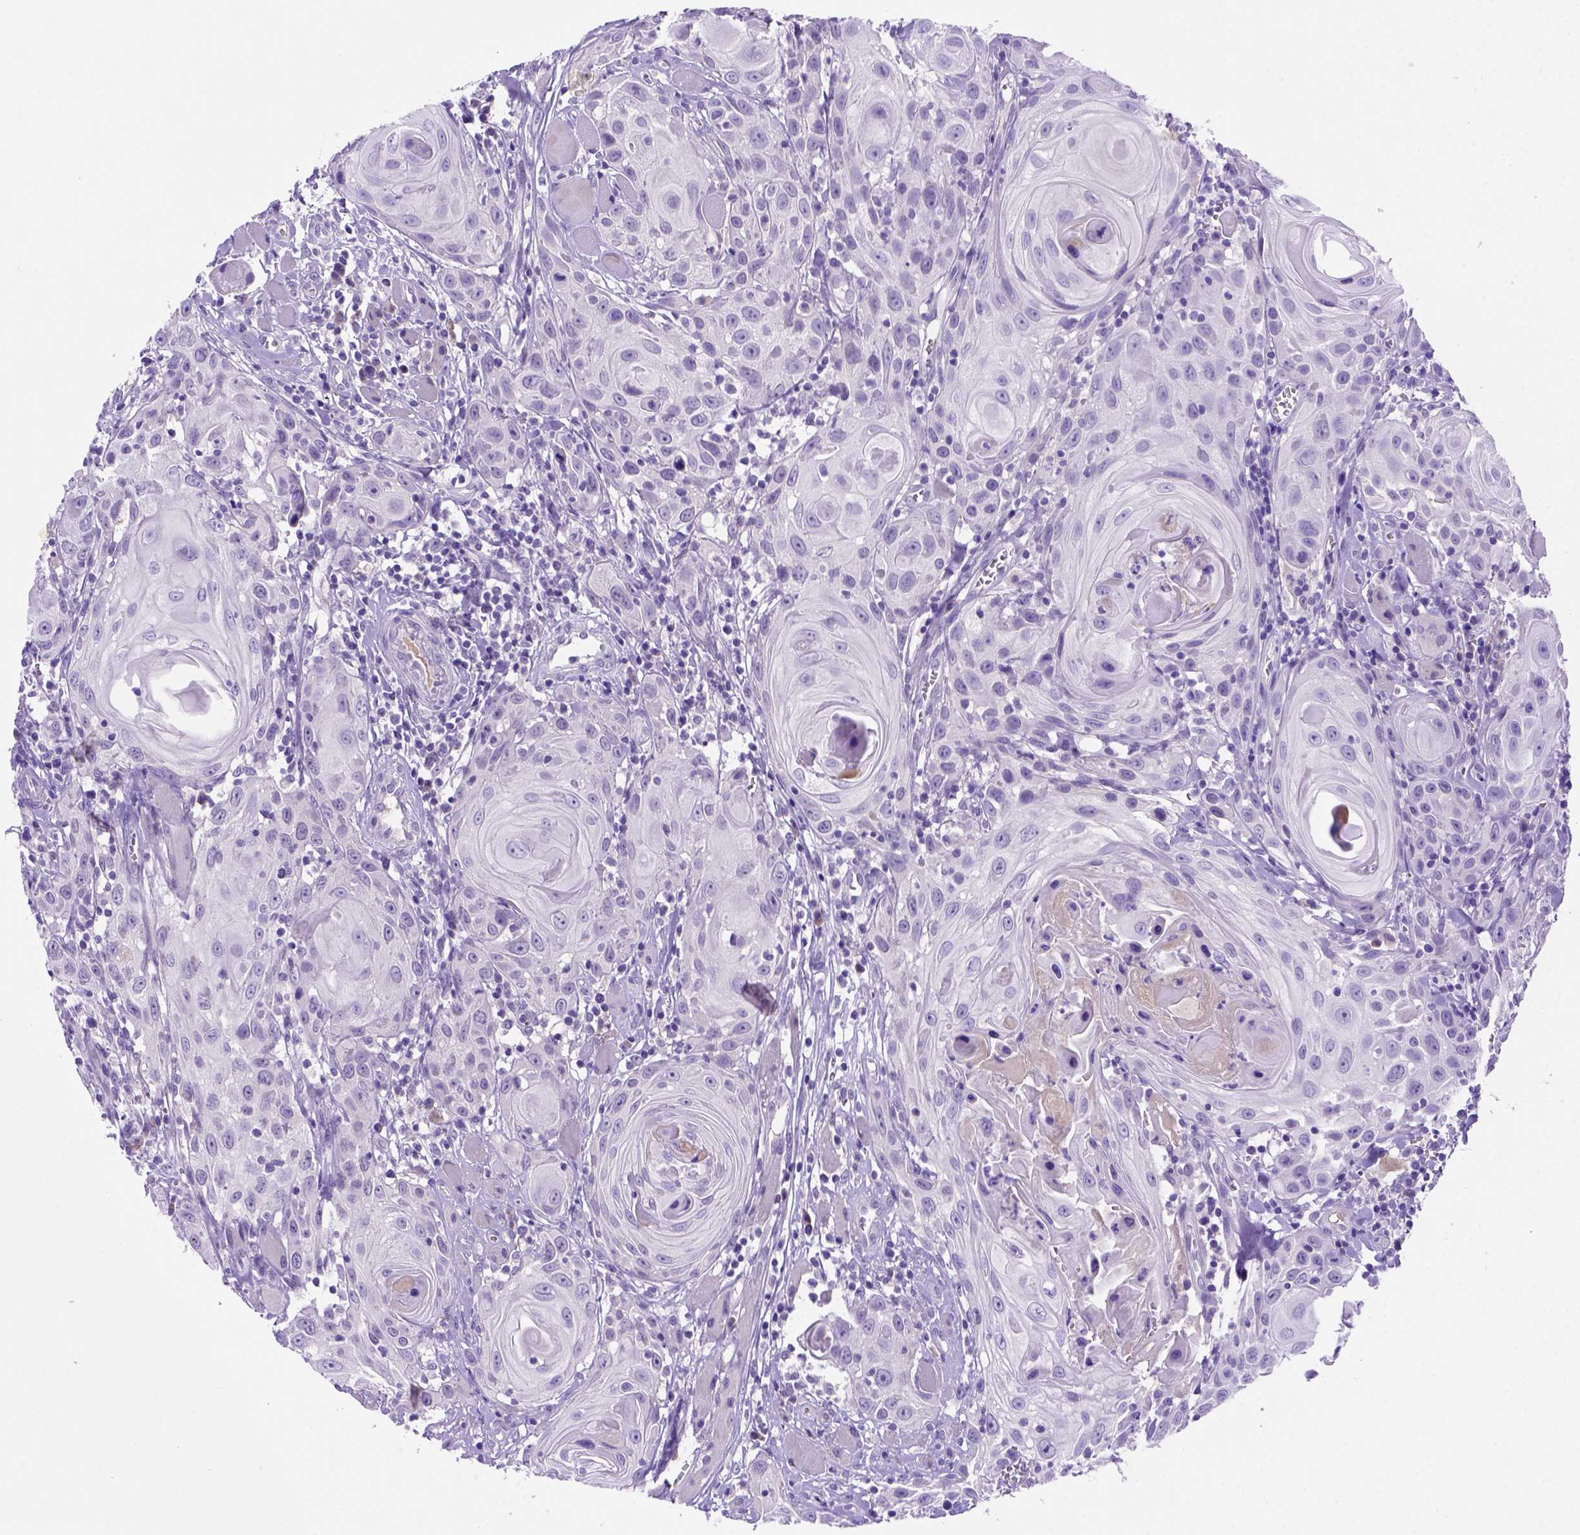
{"staining": {"intensity": "negative", "quantity": "none", "location": "none"}, "tissue": "head and neck cancer", "cell_type": "Tumor cells", "image_type": "cancer", "snomed": [{"axis": "morphology", "description": "Squamous cell carcinoma, NOS"}, {"axis": "topography", "description": "Head-Neck"}], "caption": "Tumor cells are negative for brown protein staining in squamous cell carcinoma (head and neck). (DAB (3,3'-diaminobenzidine) immunohistochemistry, high magnification).", "gene": "FAM81B", "patient": {"sex": "female", "age": 80}}